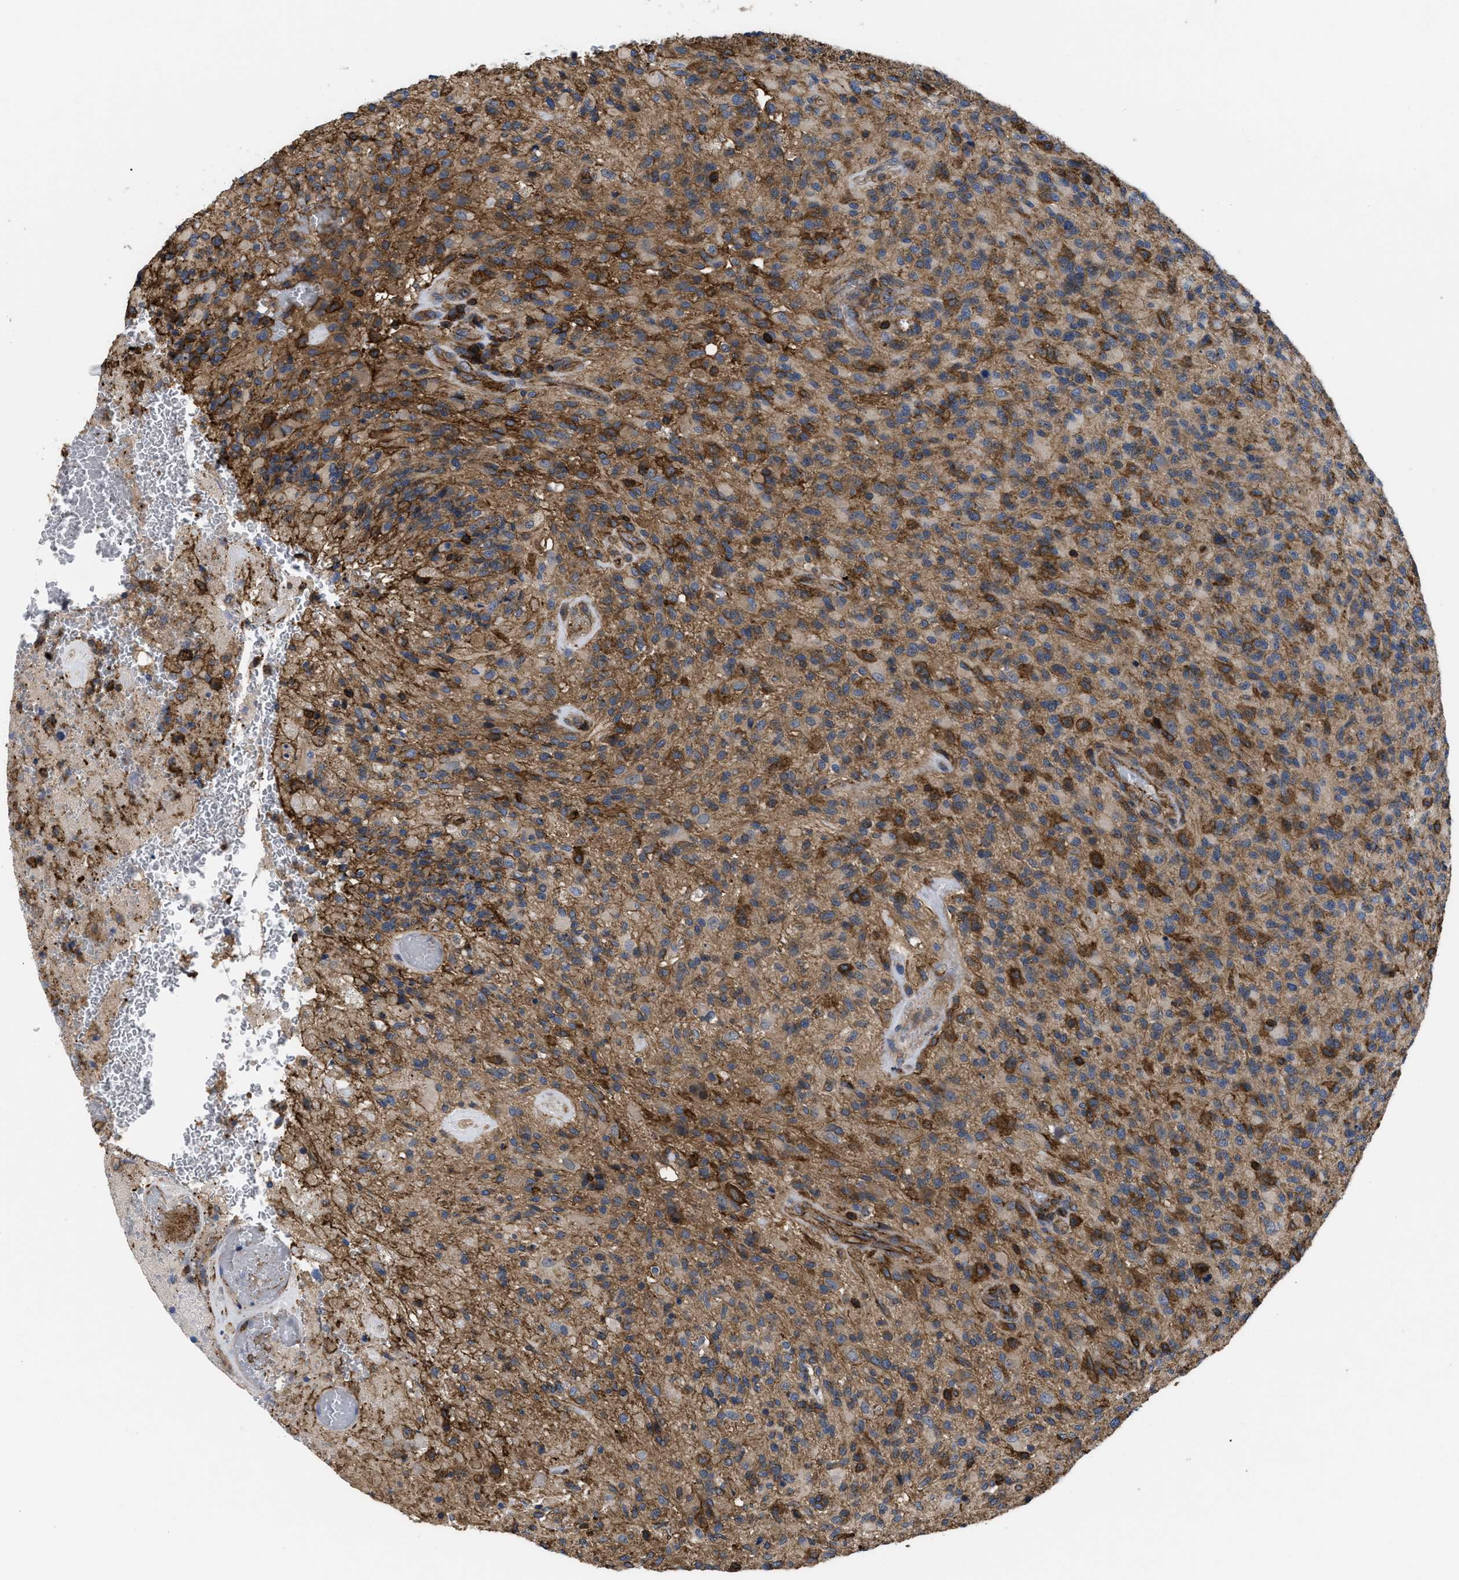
{"staining": {"intensity": "moderate", "quantity": ">75%", "location": "cytoplasmic/membranous"}, "tissue": "glioma", "cell_type": "Tumor cells", "image_type": "cancer", "snomed": [{"axis": "morphology", "description": "Glioma, malignant, High grade"}, {"axis": "topography", "description": "Brain"}], "caption": "Protein staining reveals moderate cytoplasmic/membranous staining in about >75% of tumor cells in glioma.", "gene": "SCUBE2", "patient": {"sex": "male", "age": 71}}